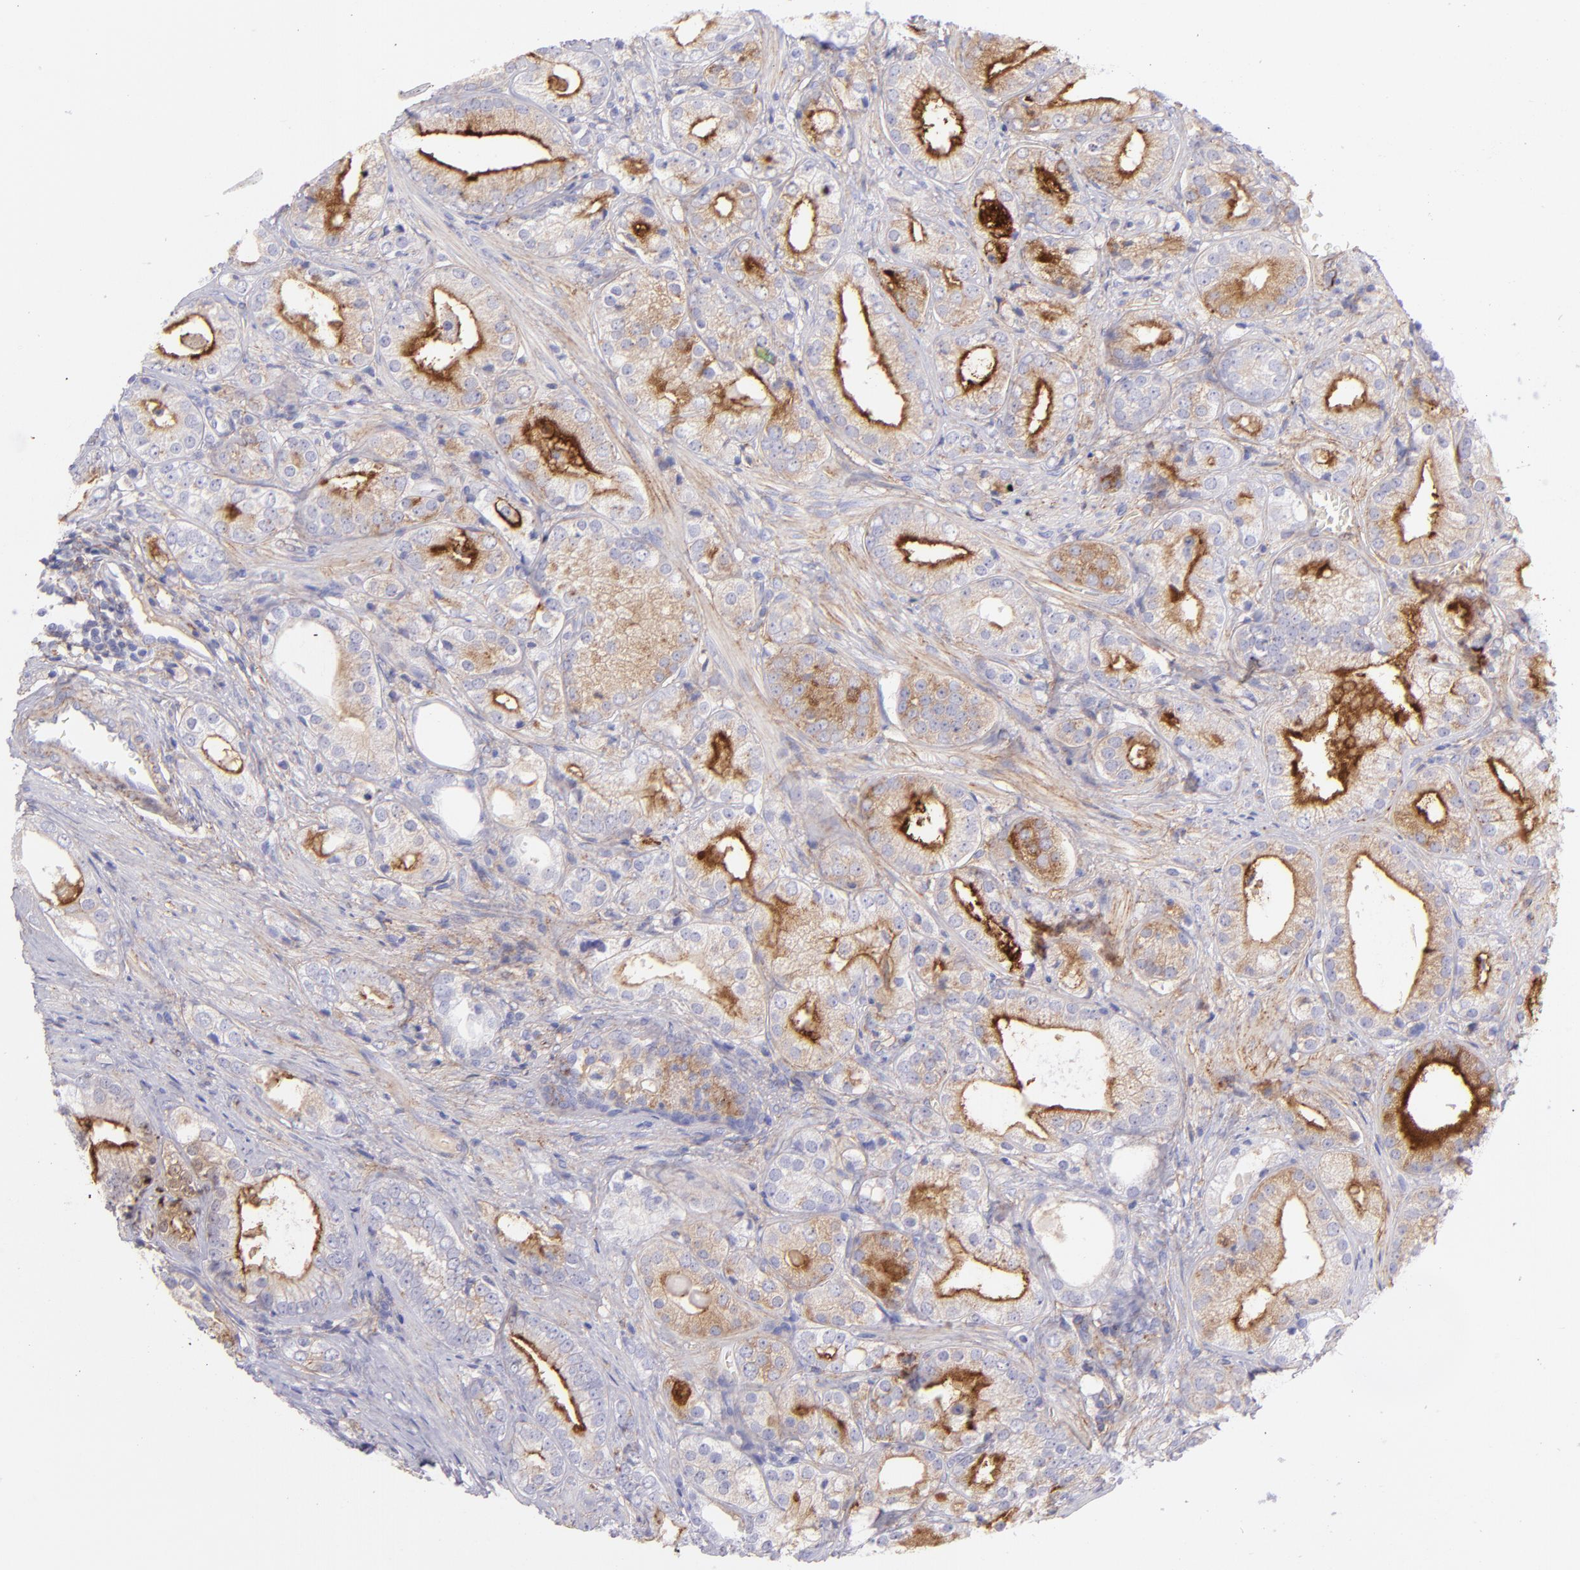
{"staining": {"intensity": "moderate", "quantity": "25%-75%", "location": "cytoplasmic/membranous"}, "tissue": "prostate cancer", "cell_type": "Tumor cells", "image_type": "cancer", "snomed": [{"axis": "morphology", "description": "Adenocarcinoma, Low grade"}, {"axis": "topography", "description": "Prostate"}], "caption": "Prostate adenocarcinoma (low-grade) tissue displays moderate cytoplasmic/membranous staining in about 25%-75% of tumor cells, visualized by immunohistochemistry.", "gene": "CD81", "patient": {"sex": "male", "age": 69}}